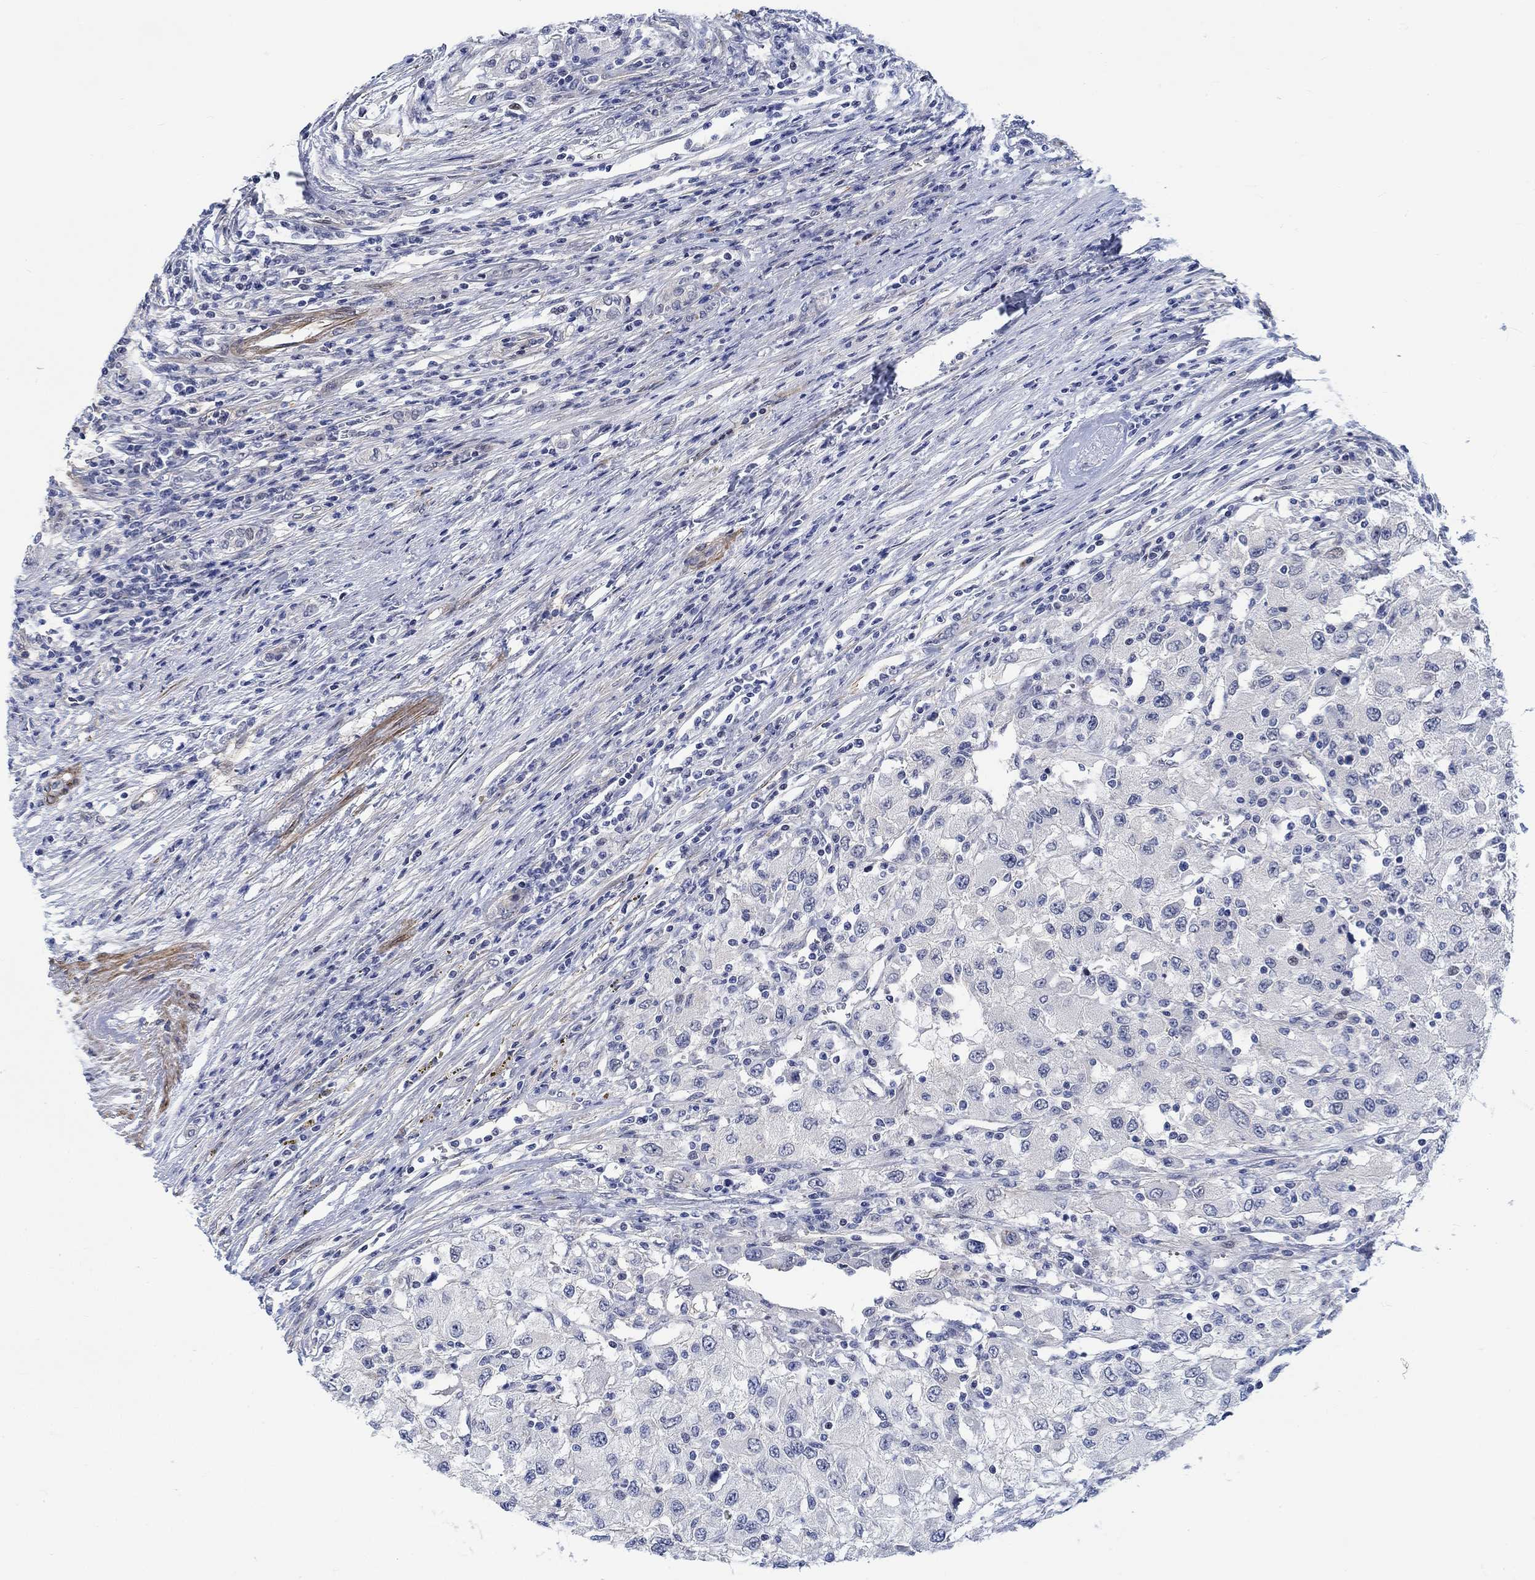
{"staining": {"intensity": "negative", "quantity": "none", "location": "none"}, "tissue": "renal cancer", "cell_type": "Tumor cells", "image_type": "cancer", "snomed": [{"axis": "morphology", "description": "Adenocarcinoma, NOS"}, {"axis": "topography", "description": "Kidney"}], "caption": "Renal adenocarcinoma stained for a protein using immunohistochemistry reveals no staining tumor cells.", "gene": "KCNH8", "patient": {"sex": "female", "age": 67}}